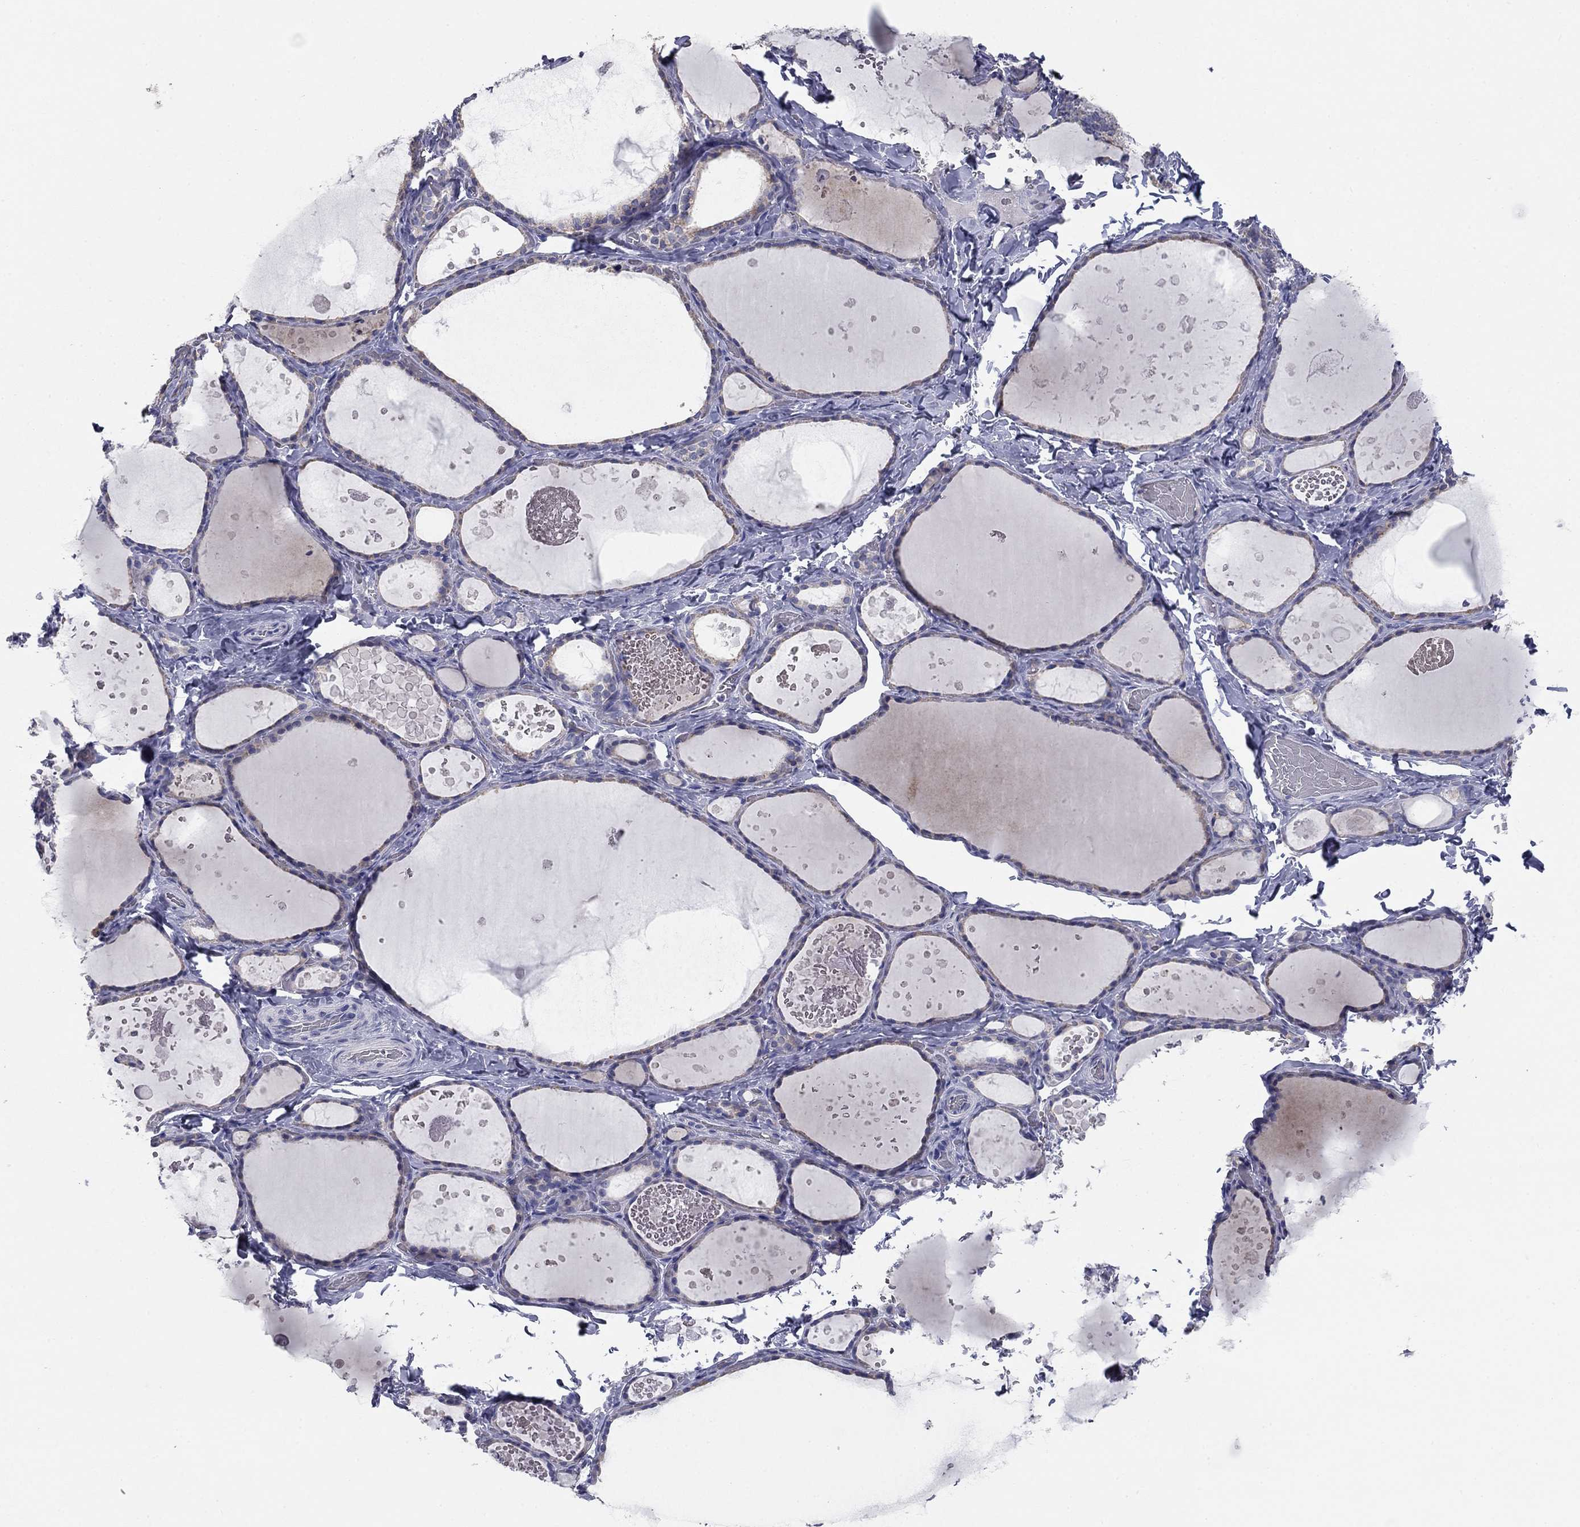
{"staining": {"intensity": "weak", "quantity": "25%-75%", "location": "cytoplasmic/membranous"}, "tissue": "thyroid gland", "cell_type": "Glandular cells", "image_type": "normal", "snomed": [{"axis": "morphology", "description": "Normal tissue, NOS"}, {"axis": "topography", "description": "Thyroid gland"}], "caption": "Glandular cells reveal weak cytoplasmic/membranous expression in approximately 25%-75% of cells in benign thyroid gland.", "gene": "GRK7", "patient": {"sex": "female", "age": 56}}